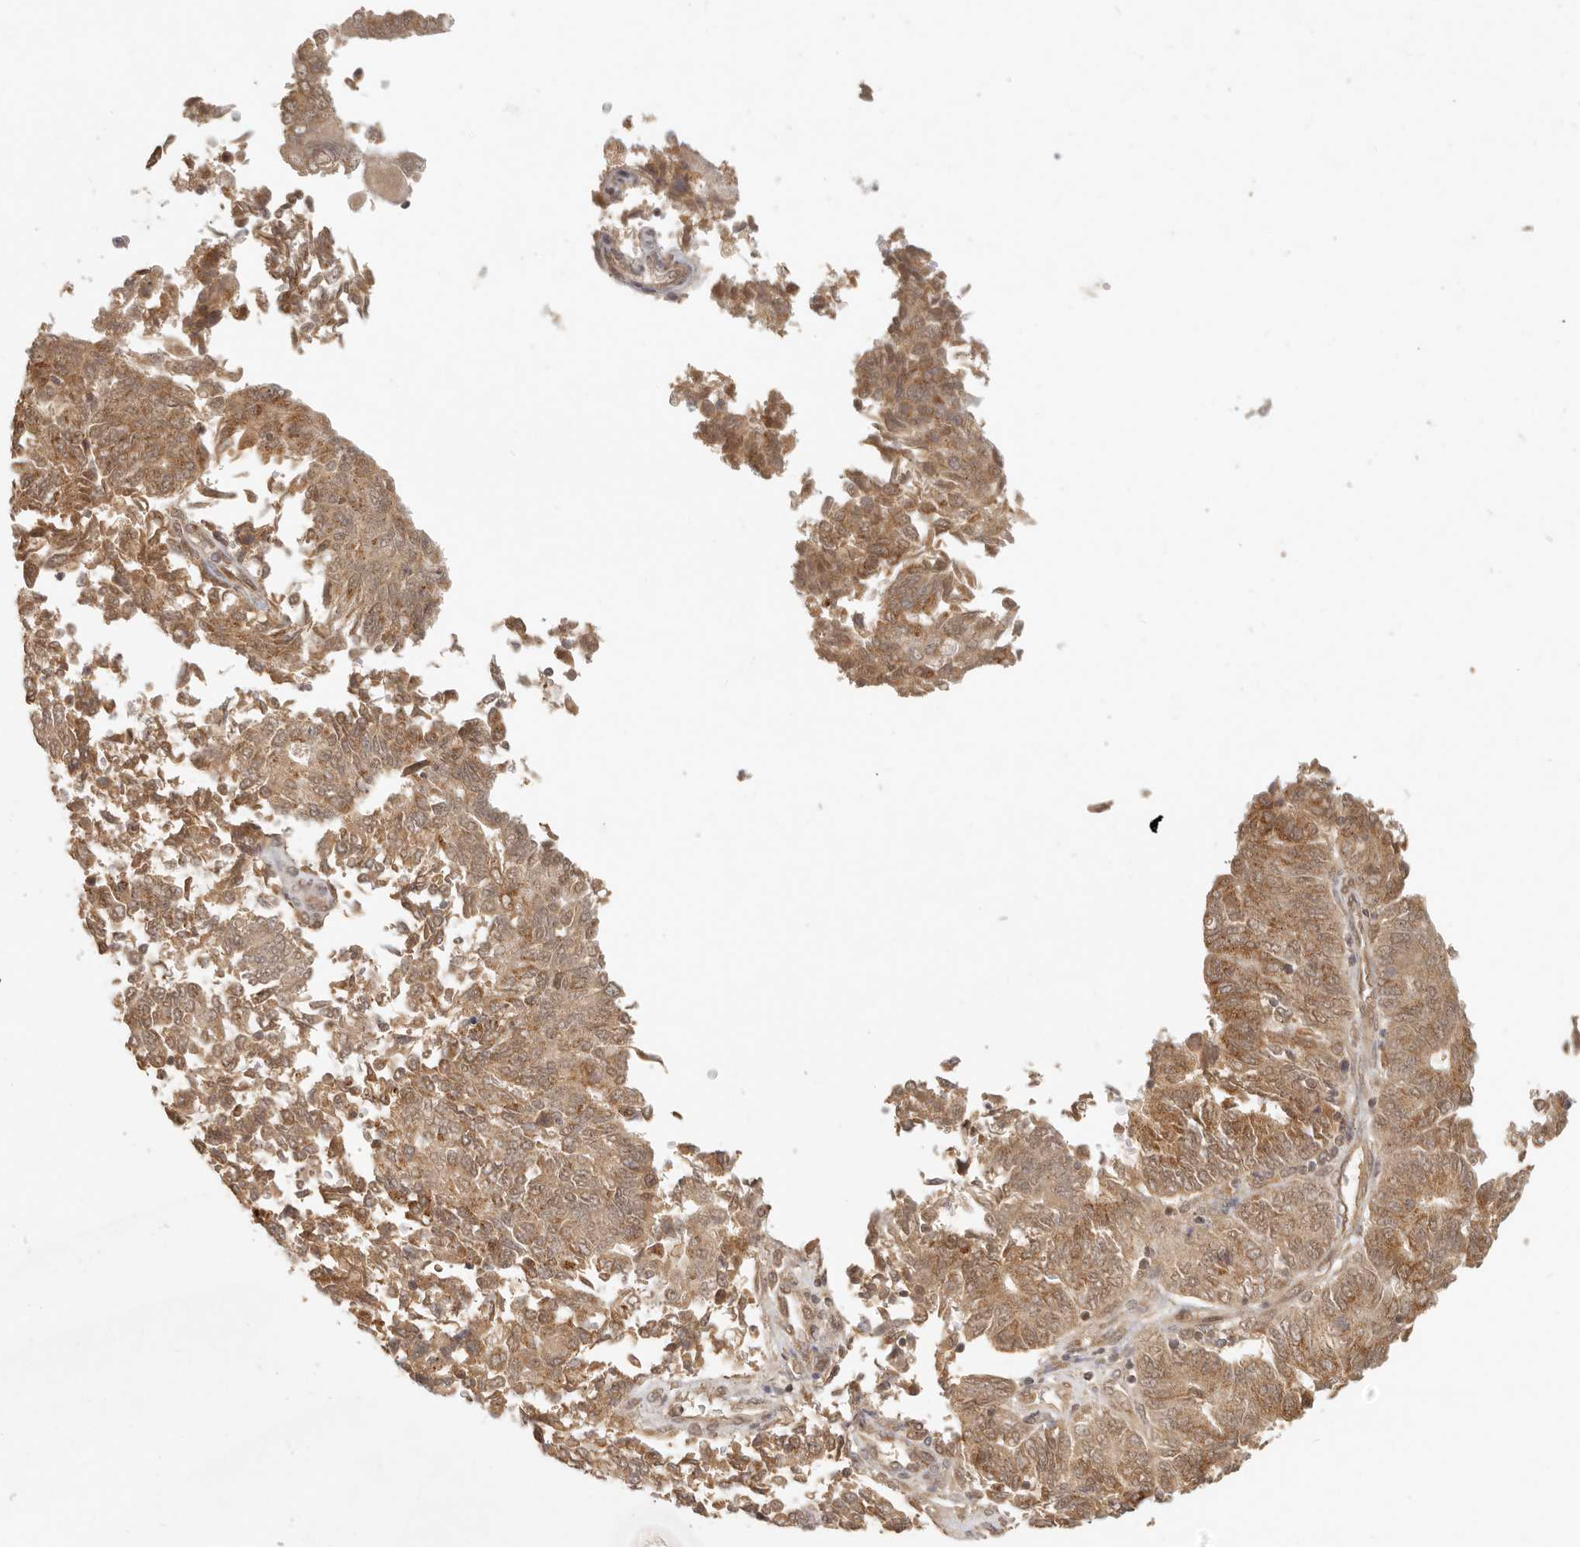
{"staining": {"intensity": "moderate", "quantity": ">75%", "location": "cytoplasmic/membranous,nuclear"}, "tissue": "endometrial cancer", "cell_type": "Tumor cells", "image_type": "cancer", "snomed": [{"axis": "morphology", "description": "Adenocarcinoma, NOS"}, {"axis": "topography", "description": "Endometrium"}], "caption": "Tumor cells exhibit moderate cytoplasmic/membranous and nuclear positivity in approximately >75% of cells in adenocarcinoma (endometrial).", "gene": "INTS11", "patient": {"sex": "female", "age": 80}}